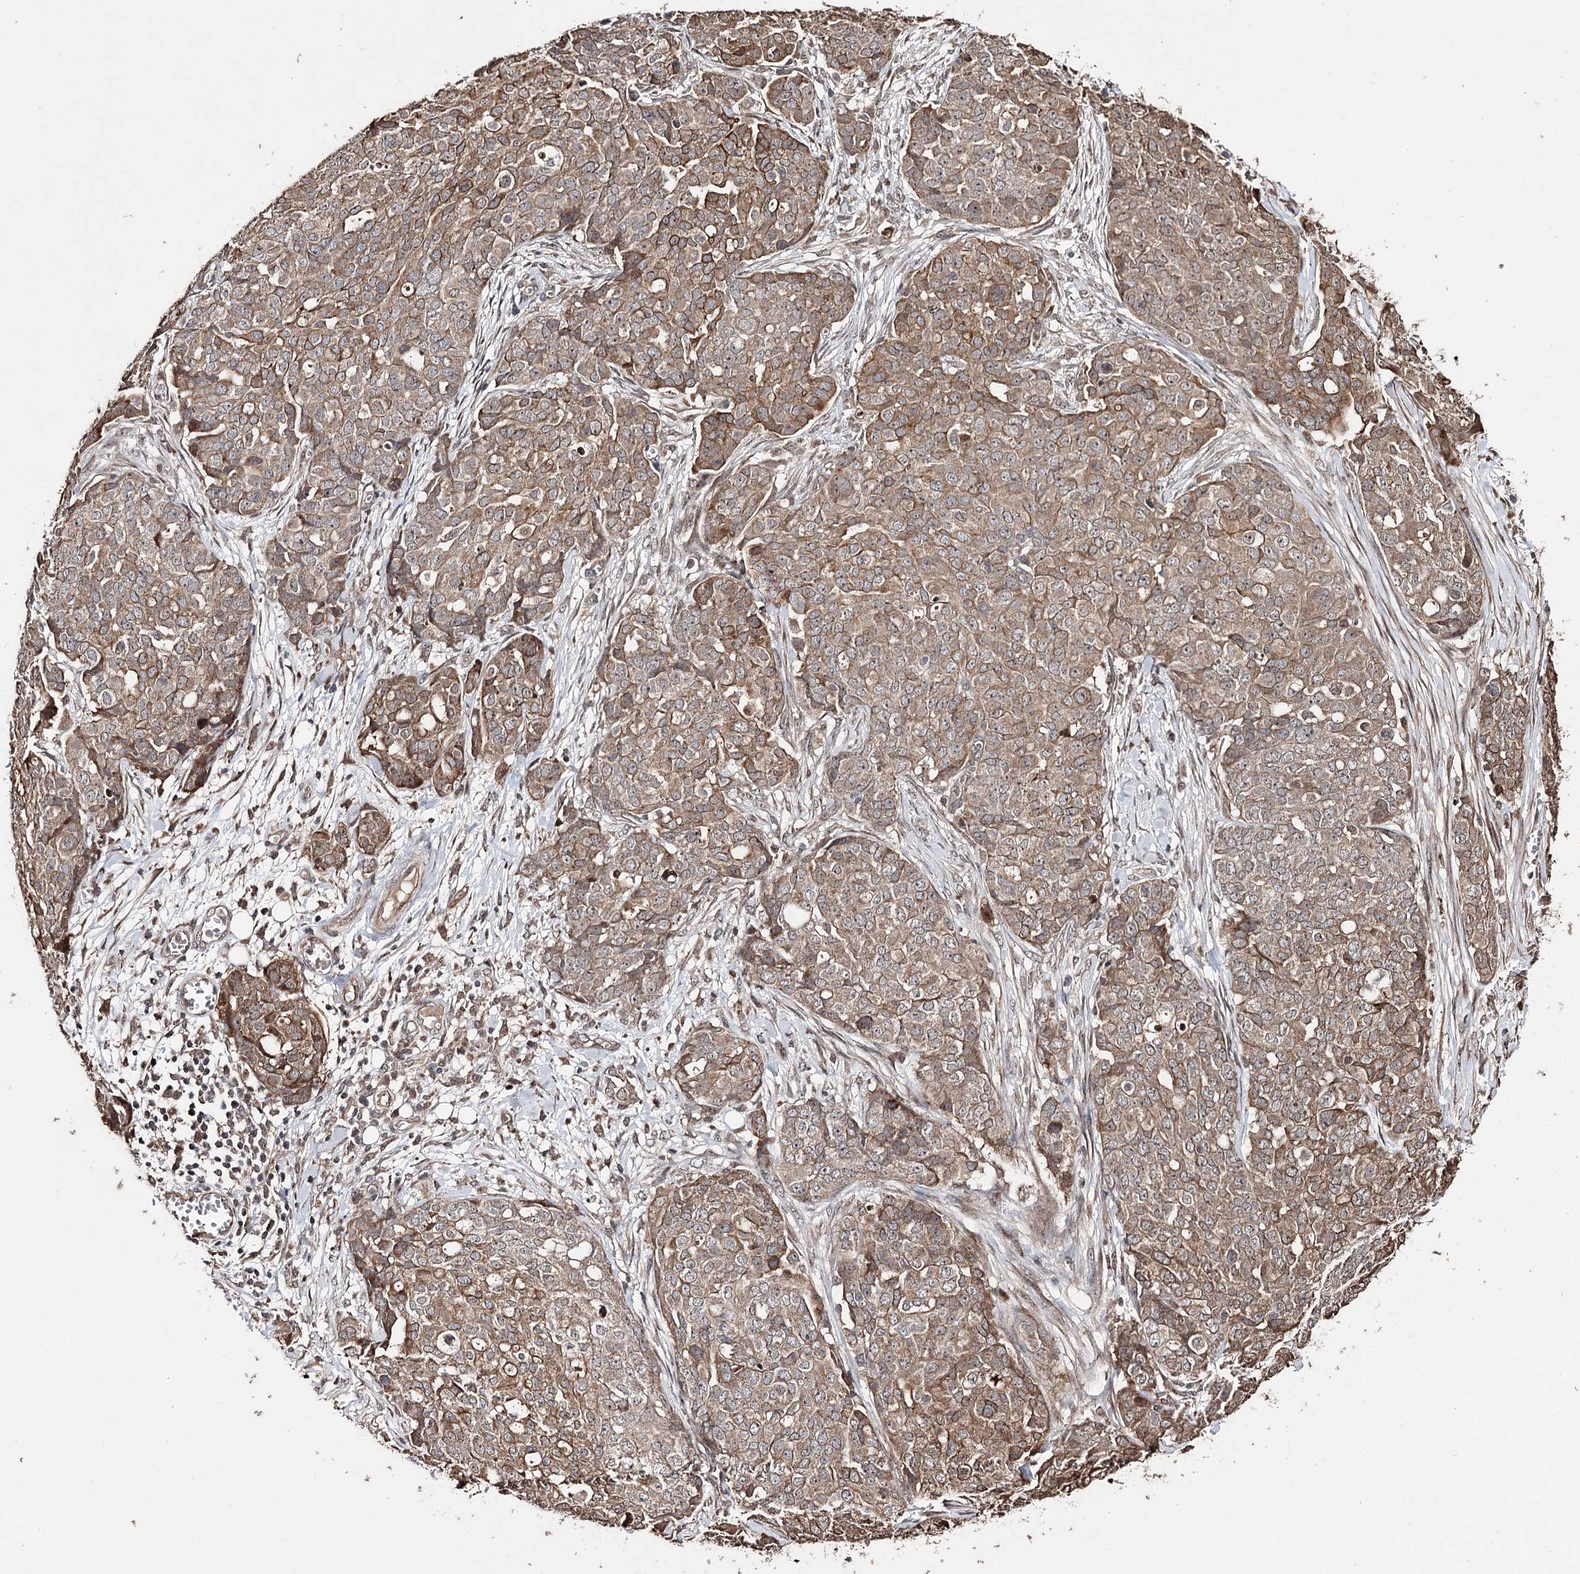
{"staining": {"intensity": "moderate", "quantity": ">75%", "location": "cytoplasmic/membranous"}, "tissue": "ovarian cancer", "cell_type": "Tumor cells", "image_type": "cancer", "snomed": [{"axis": "morphology", "description": "Cystadenocarcinoma, serous, NOS"}, {"axis": "topography", "description": "Soft tissue"}, {"axis": "topography", "description": "Ovary"}], "caption": "Immunohistochemical staining of serous cystadenocarcinoma (ovarian) reveals moderate cytoplasmic/membranous protein expression in approximately >75% of tumor cells. The protein of interest is stained brown, and the nuclei are stained in blue (DAB (3,3'-diaminobenzidine) IHC with brightfield microscopy, high magnification).", "gene": "CPNE8", "patient": {"sex": "female", "age": 57}}